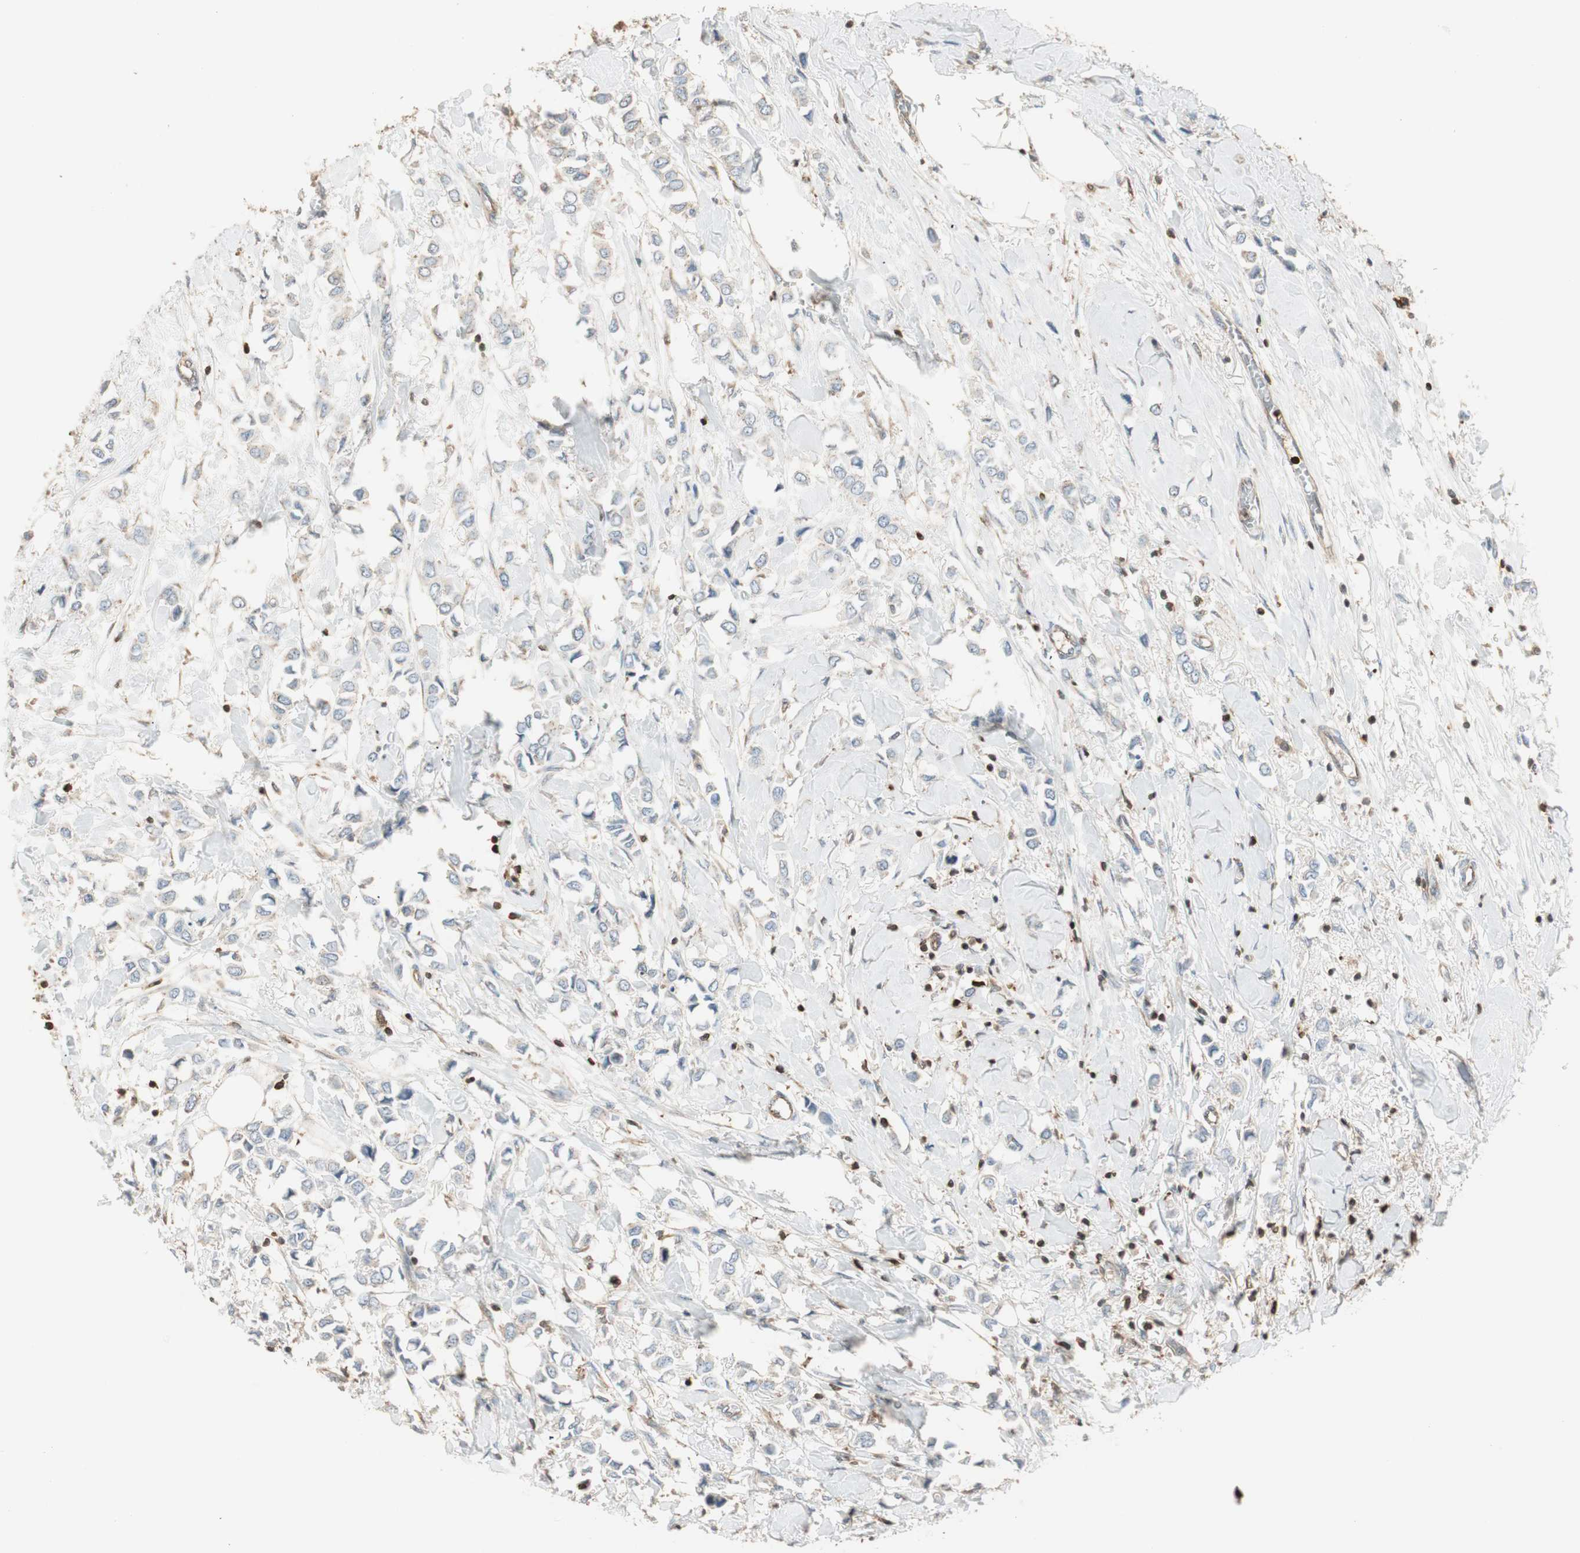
{"staining": {"intensity": "negative", "quantity": "none", "location": "none"}, "tissue": "breast cancer", "cell_type": "Tumor cells", "image_type": "cancer", "snomed": [{"axis": "morphology", "description": "Lobular carcinoma"}, {"axis": "topography", "description": "Breast"}], "caption": "DAB (3,3'-diaminobenzidine) immunohistochemical staining of breast cancer shows no significant expression in tumor cells.", "gene": "CRLF3", "patient": {"sex": "female", "age": 51}}